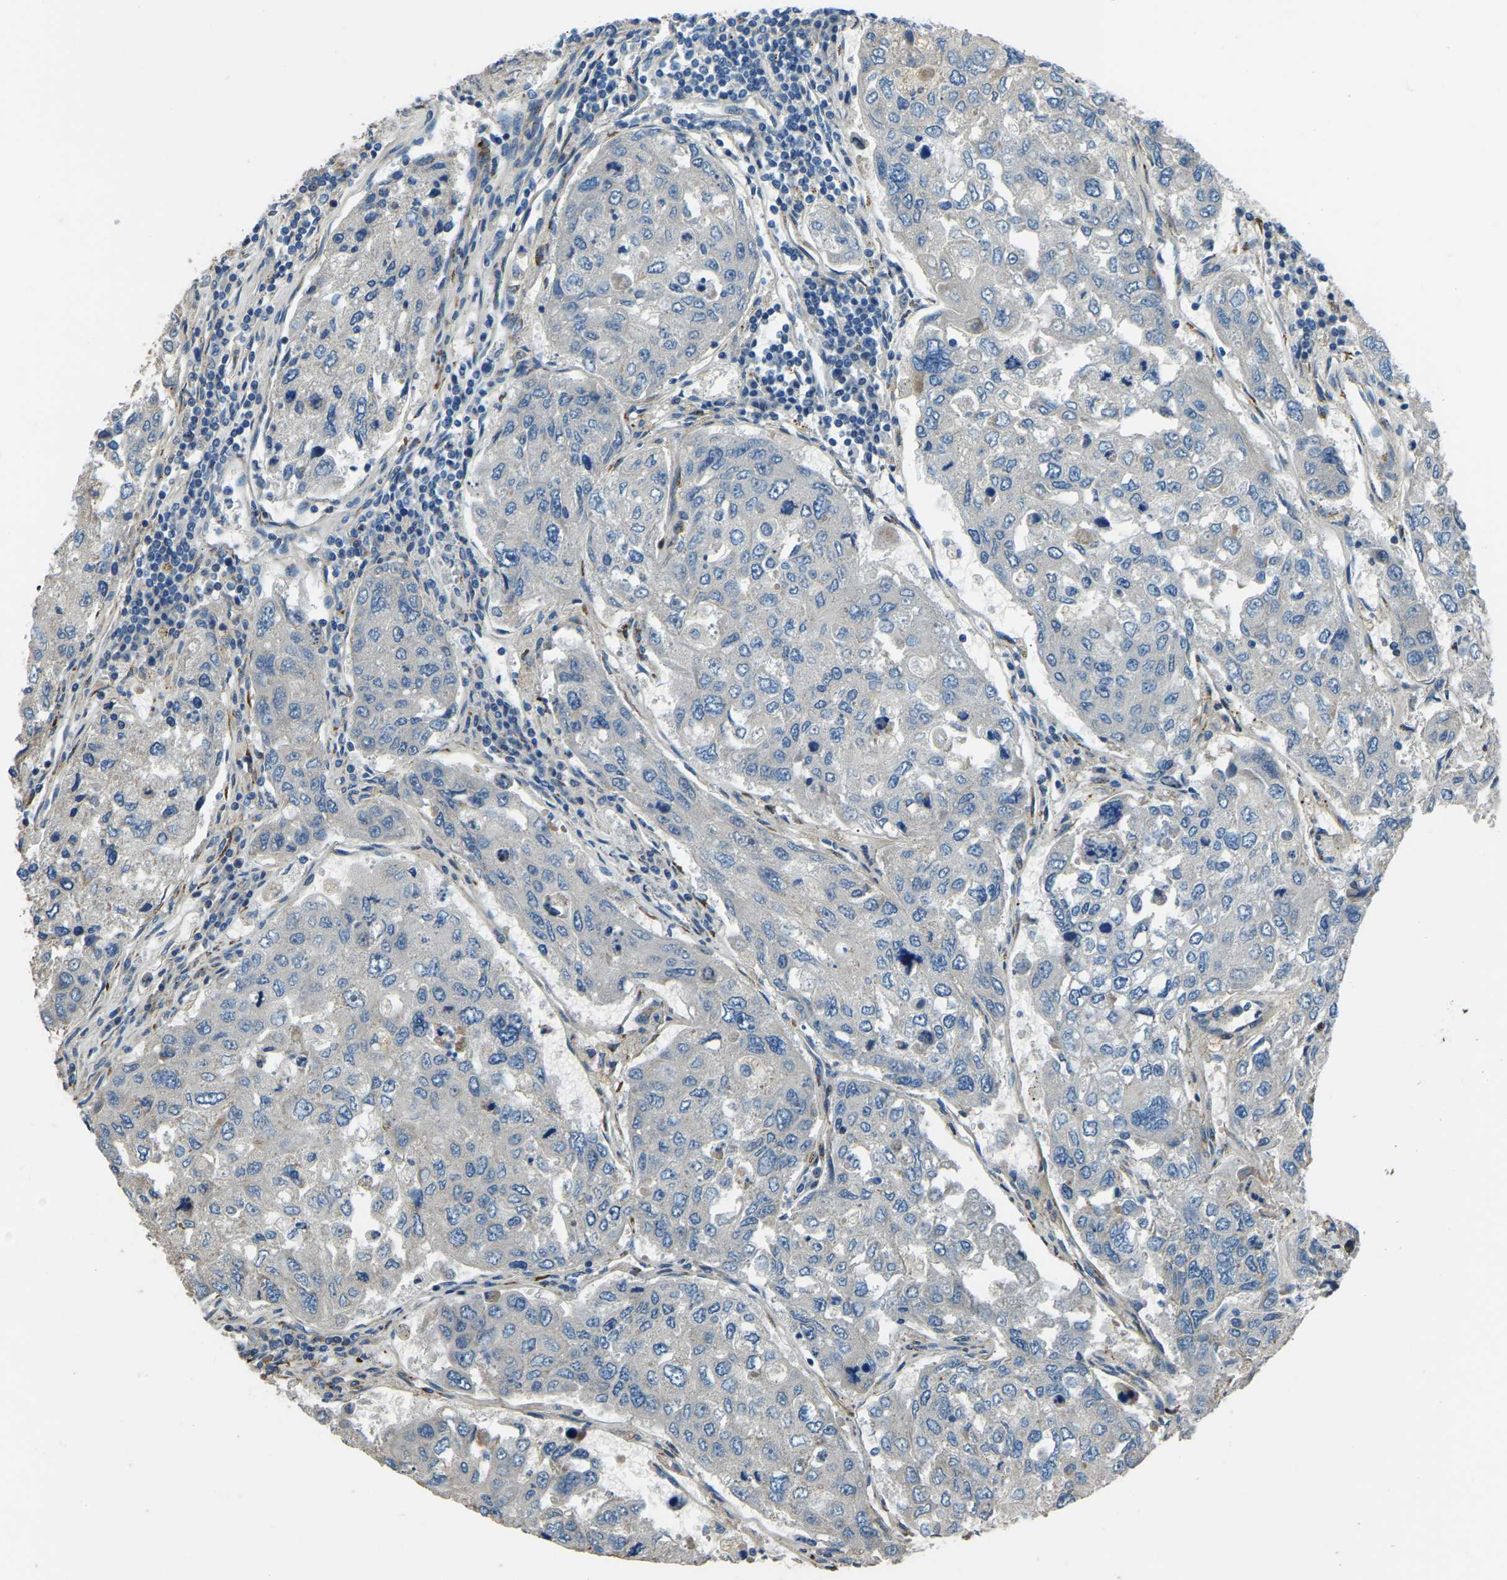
{"staining": {"intensity": "negative", "quantity": "none", "location": "none"}, "tissue": "urothelial cancer", "cell_type": "Tumor cells", "image_type": "cancer", "snomed": [{"axis": "morphology", "description": "Urothelial carcinoma, High grade"}, {"axis": "topography", "description": "Lymph node"}, {"axis": "topography", "description": "Urinary bladder"}], "caption": "Image shows no protein expression in tumor cells of urothelial cancer tissue. (DAB (3,3'-diaminobenzidine) IHC with hematoxylin counter stain).", "gene": "COL3A1", "patient": {"sex": "male", "age": 51}}